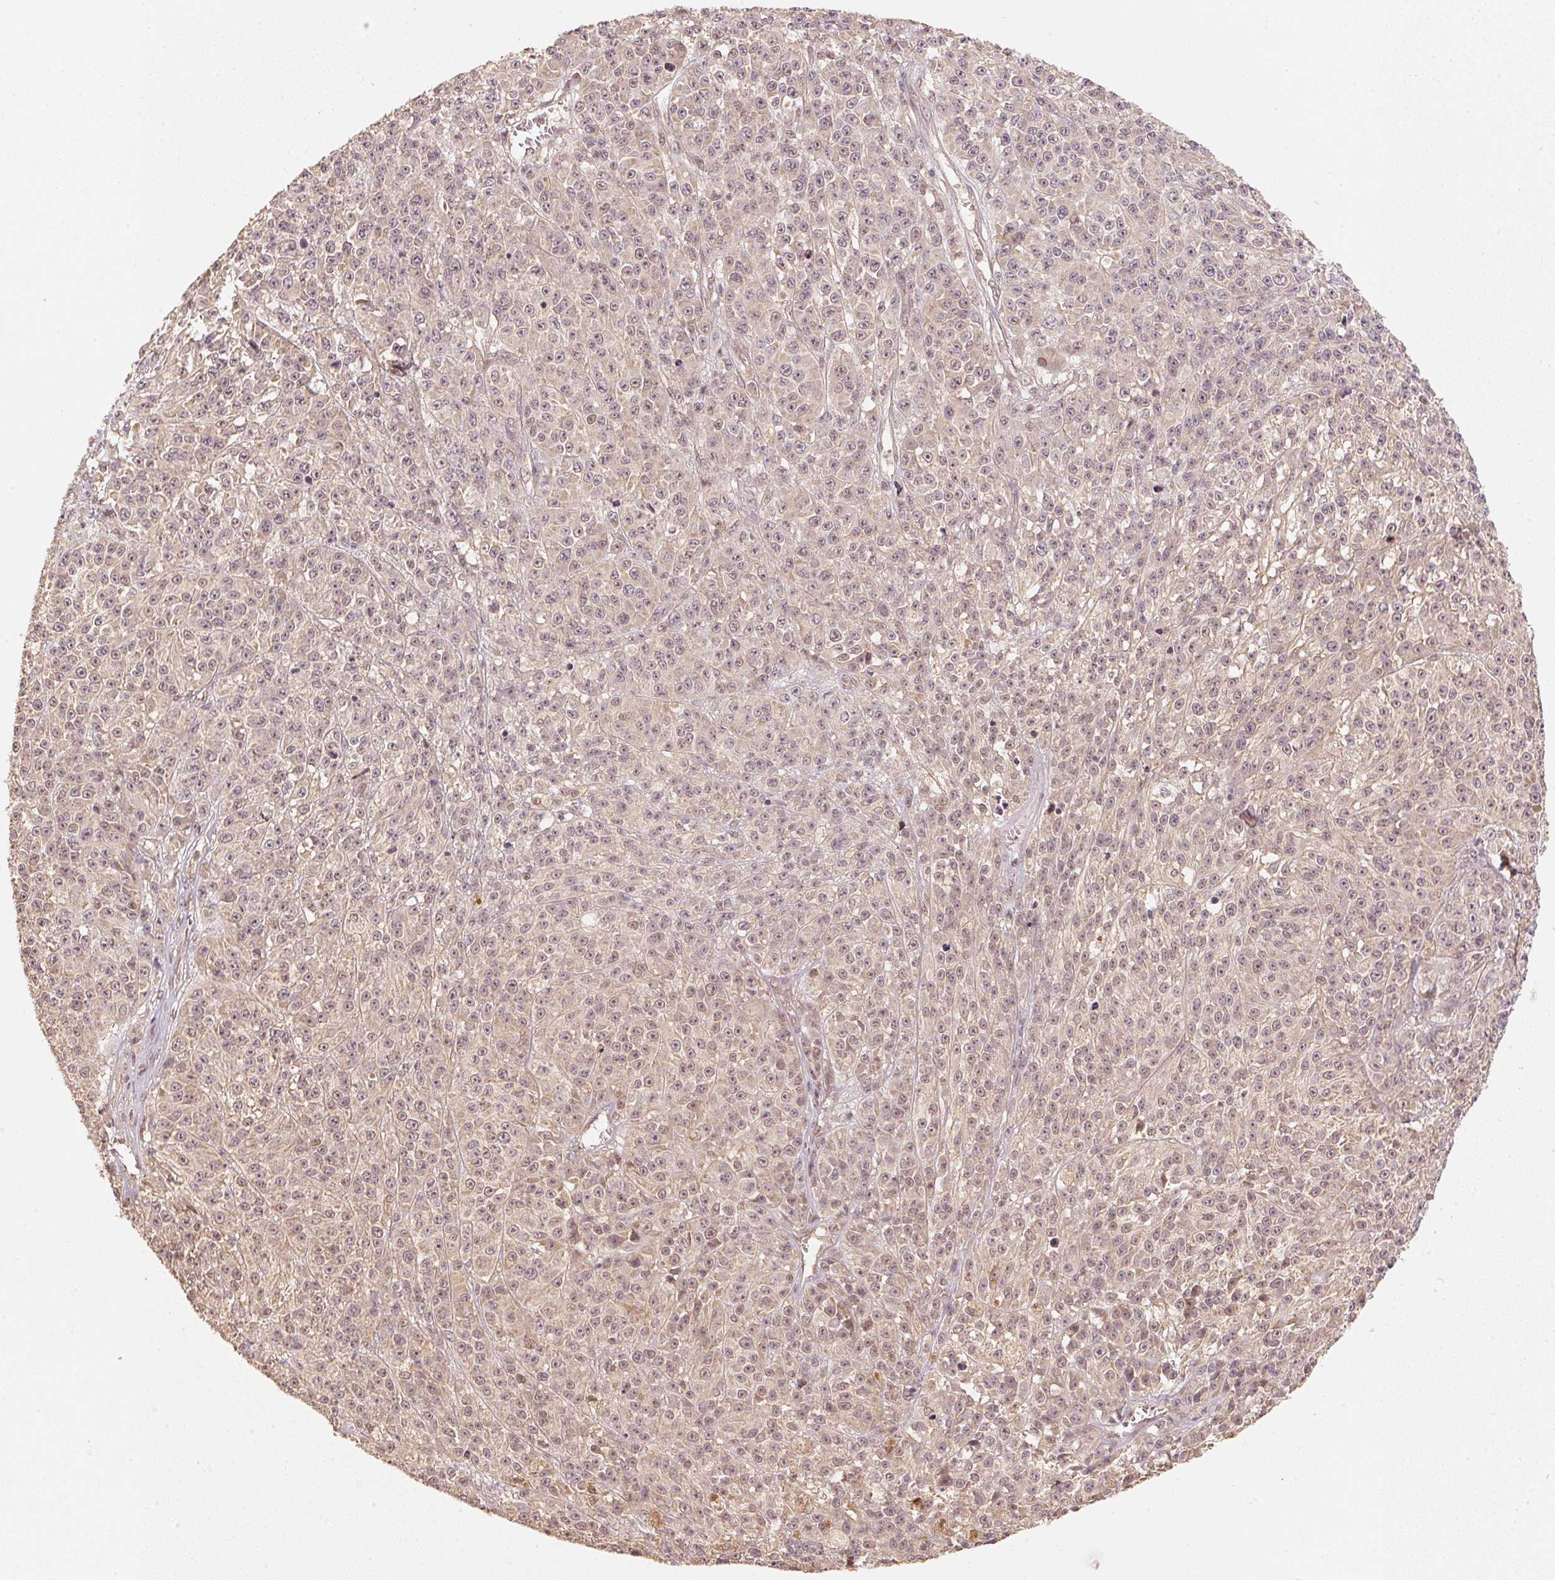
{"staining": {"intensity": "negative", "quantity": "none", "location": "none"}, "tissue": "melanoma", "cell_type": "Tumor cells", "image_type": "cancer", "snomed": [{"axis": "morphology", "description": "Malignant melanoma, NOS"}, {"axis": "topography", "description": "Skin"}], "caption": "DAB immunohistochemical staining of human melanoma exhibits no significant expression in tumor cells.", "gene": "C2orf73", "patient": {"sex": "female", "age": 58}}